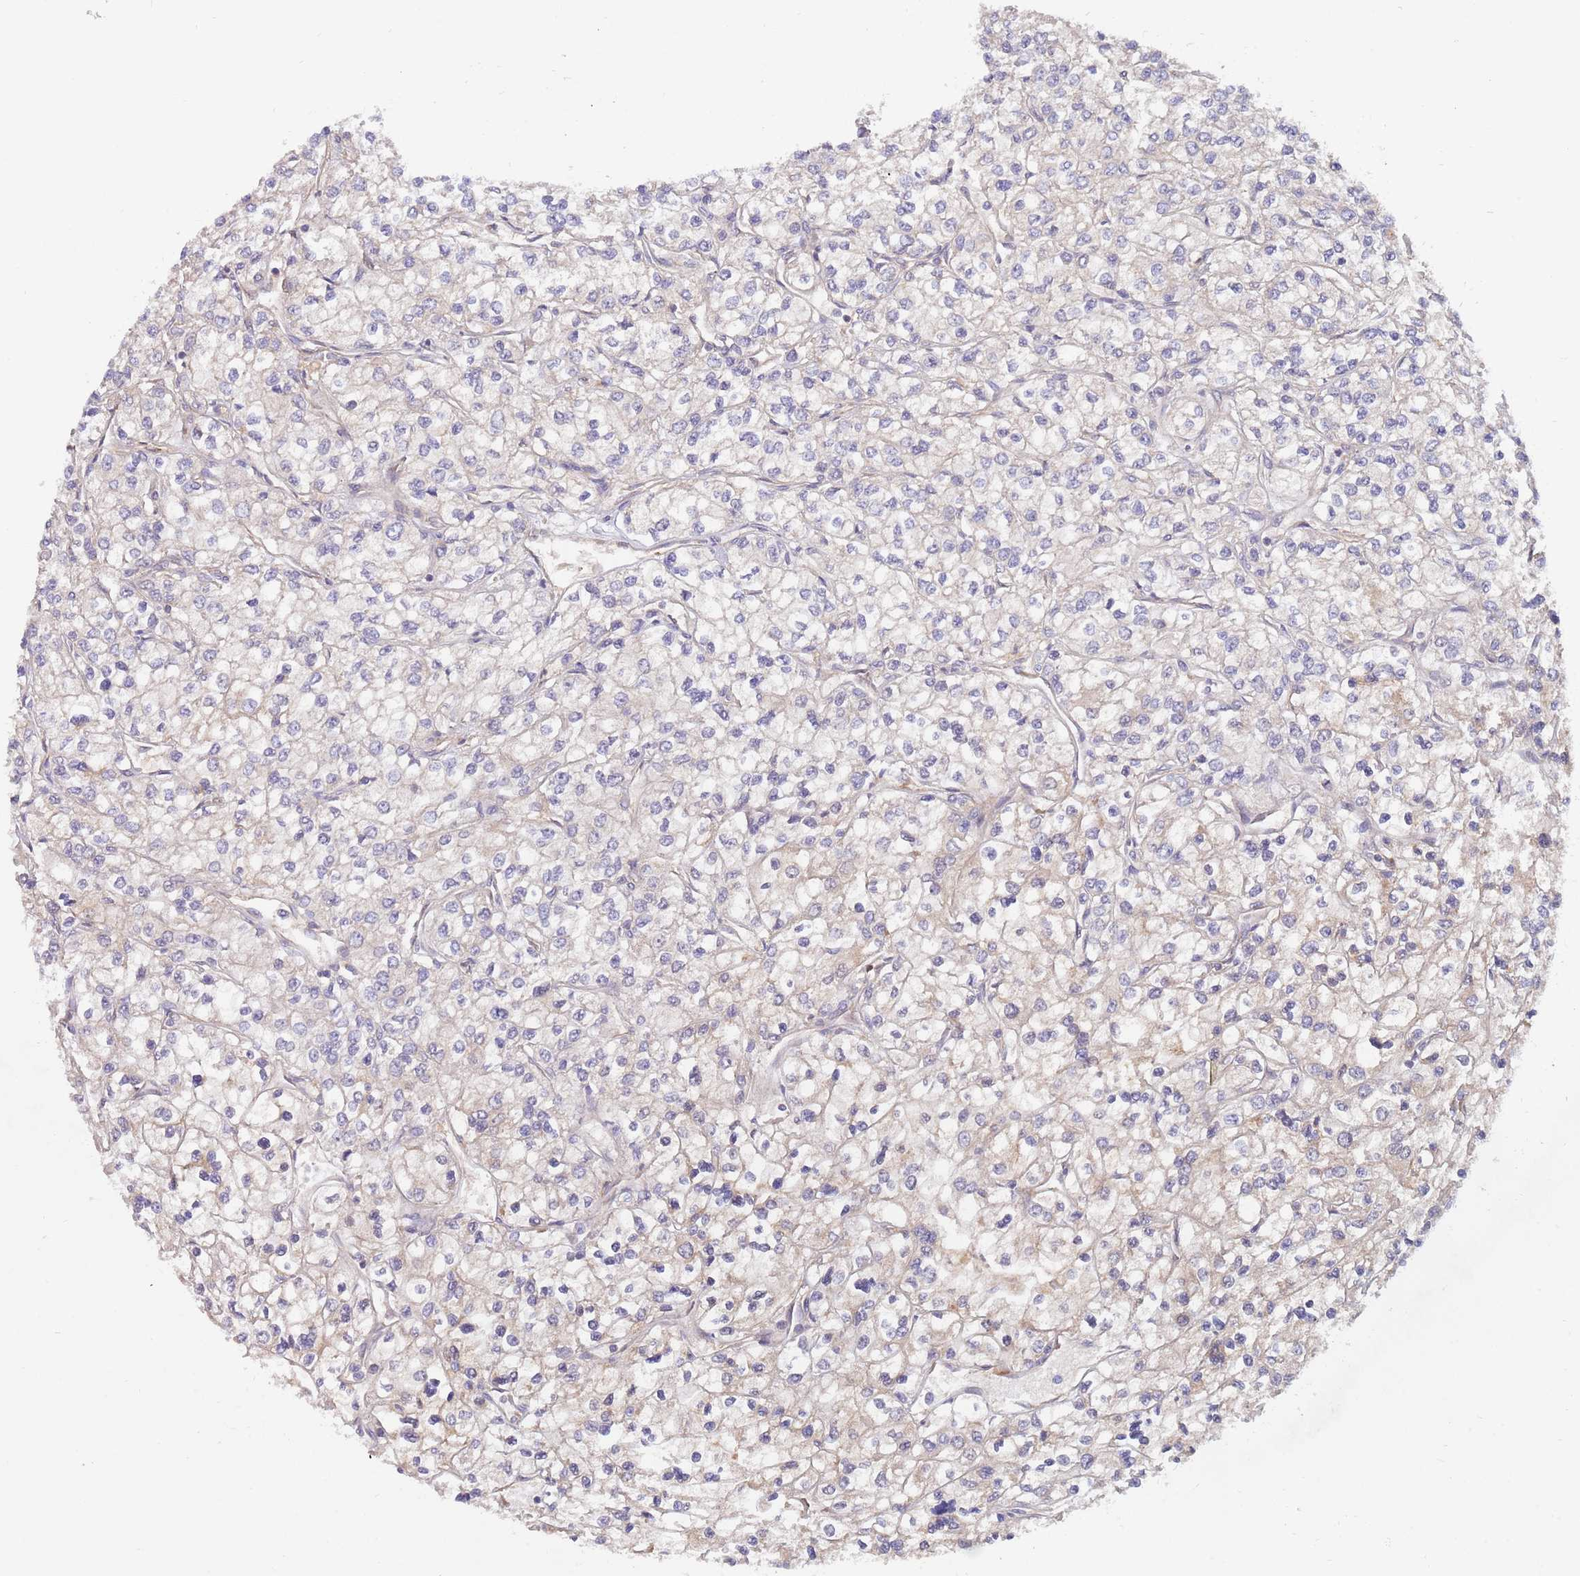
{"staining": {"intensity": "negative", "quantity": "none", "location": "none"}, "tissue": "renal cancer", "cell_type": "Tumor cells", "image_type": "cancer", "snomed": [{"axis": "morphology", "description": "Adenocarcinoma, NOS"}, {"axis": "topography", "description": "Kidney"}], "caption": "Tumor cells are negative for brown protein staining in renal adenocarcinoma.", "gene": "GUK1", "patient": {"sex": "male", "age": 80}}